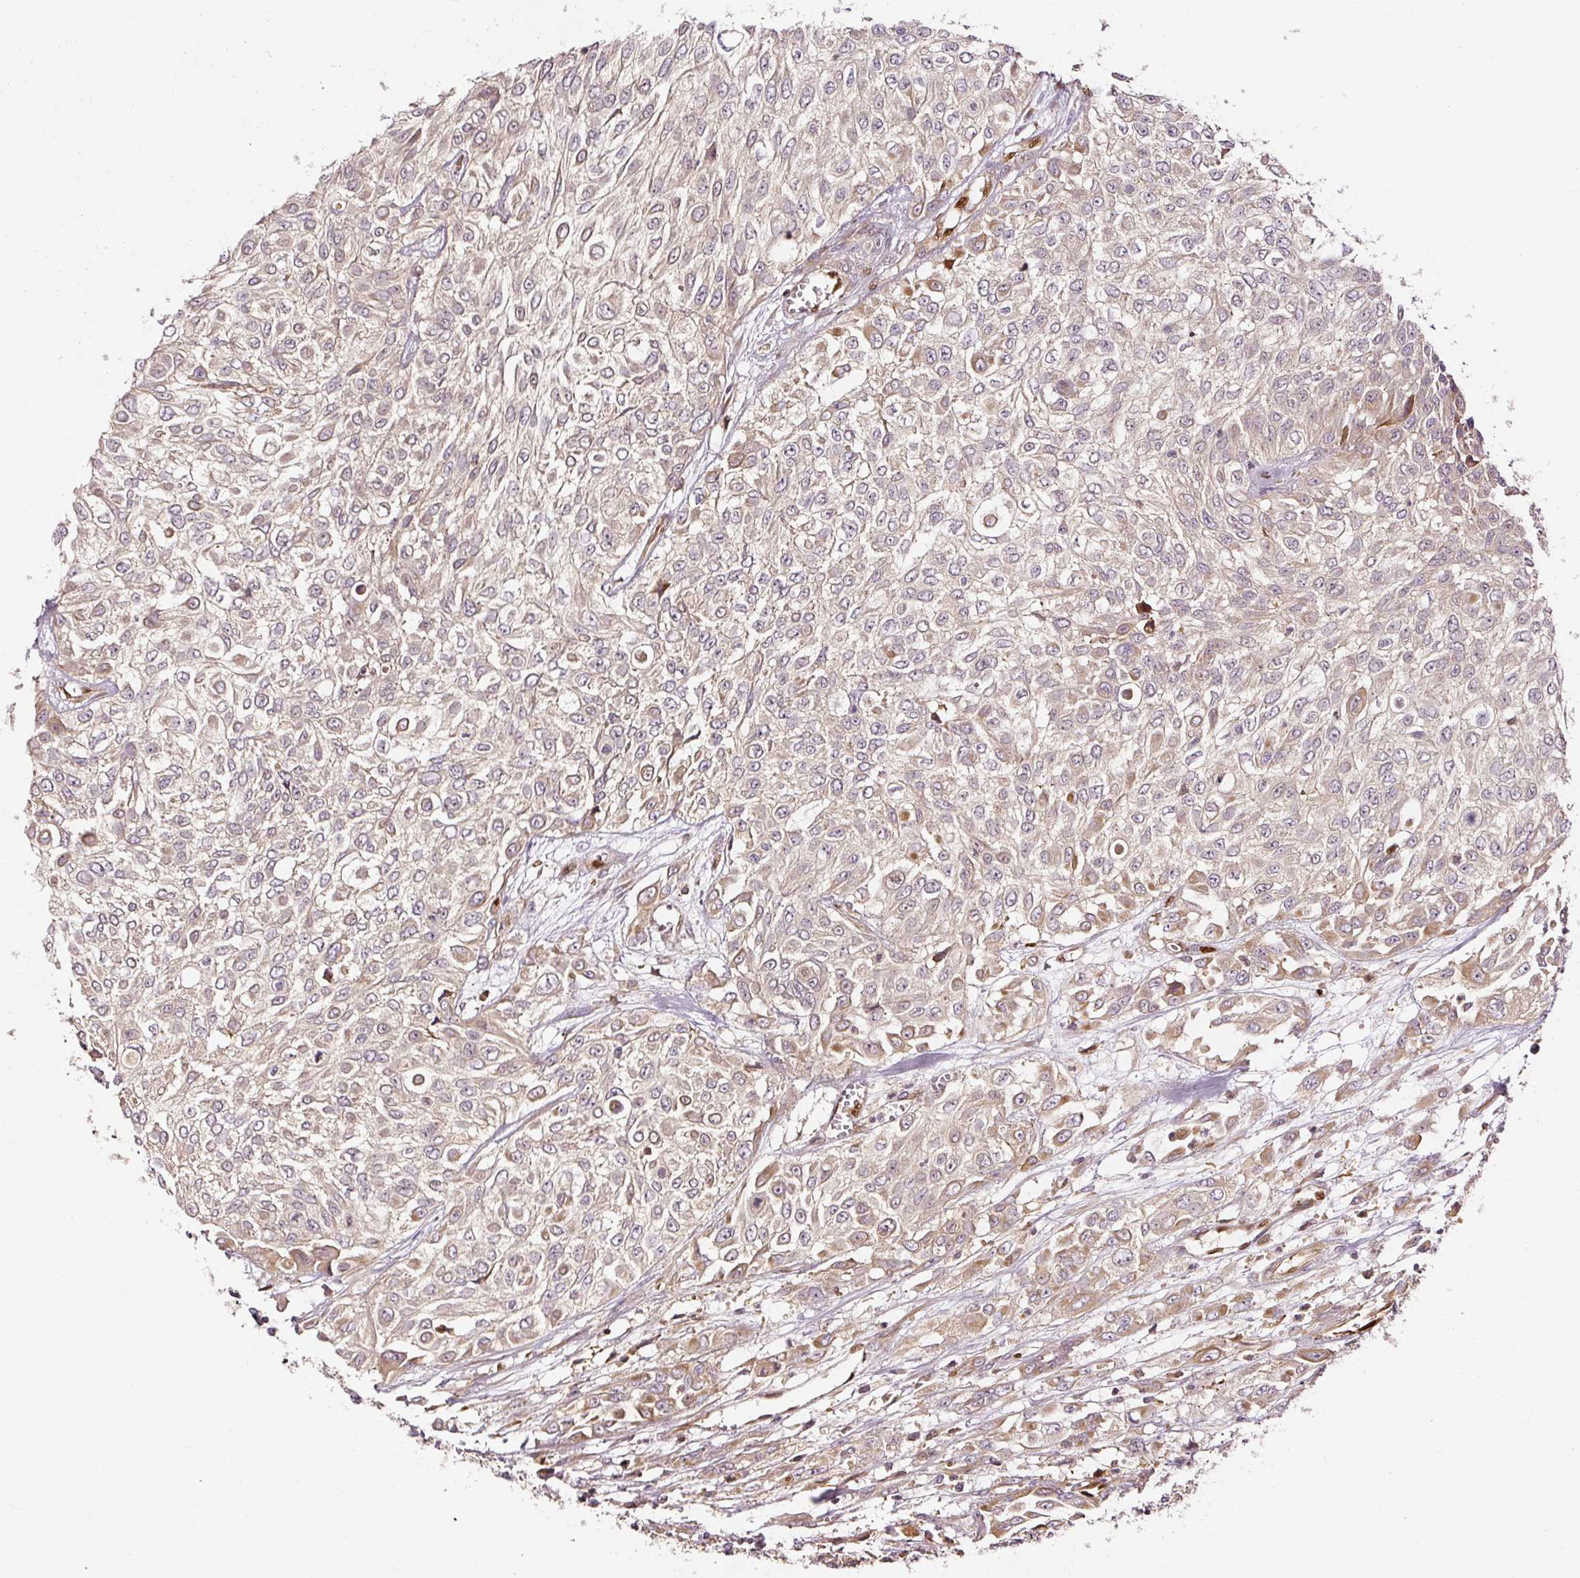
{"staining": {"intensity": "weak", "quantity": "25%-75%", "location": "cytoplasmic/membranous"}, "tissue": "urothelial cancer", "cell_type": "Tumor cells", "image_type": "cancer", "snomed": [{"axis": "morphology", "description": "Urothelial carcinoma, High grade"}, {"axis": "topography", "description": "Urinary bladder"}], "caption": "Protein expression analysis of human urothelial cancer reveals weak cytoplasmic/membranous expression in about 25%-75% of tumor cells.", "gene": "NAPA", "patient": {"sex": "male", "age": 57}}